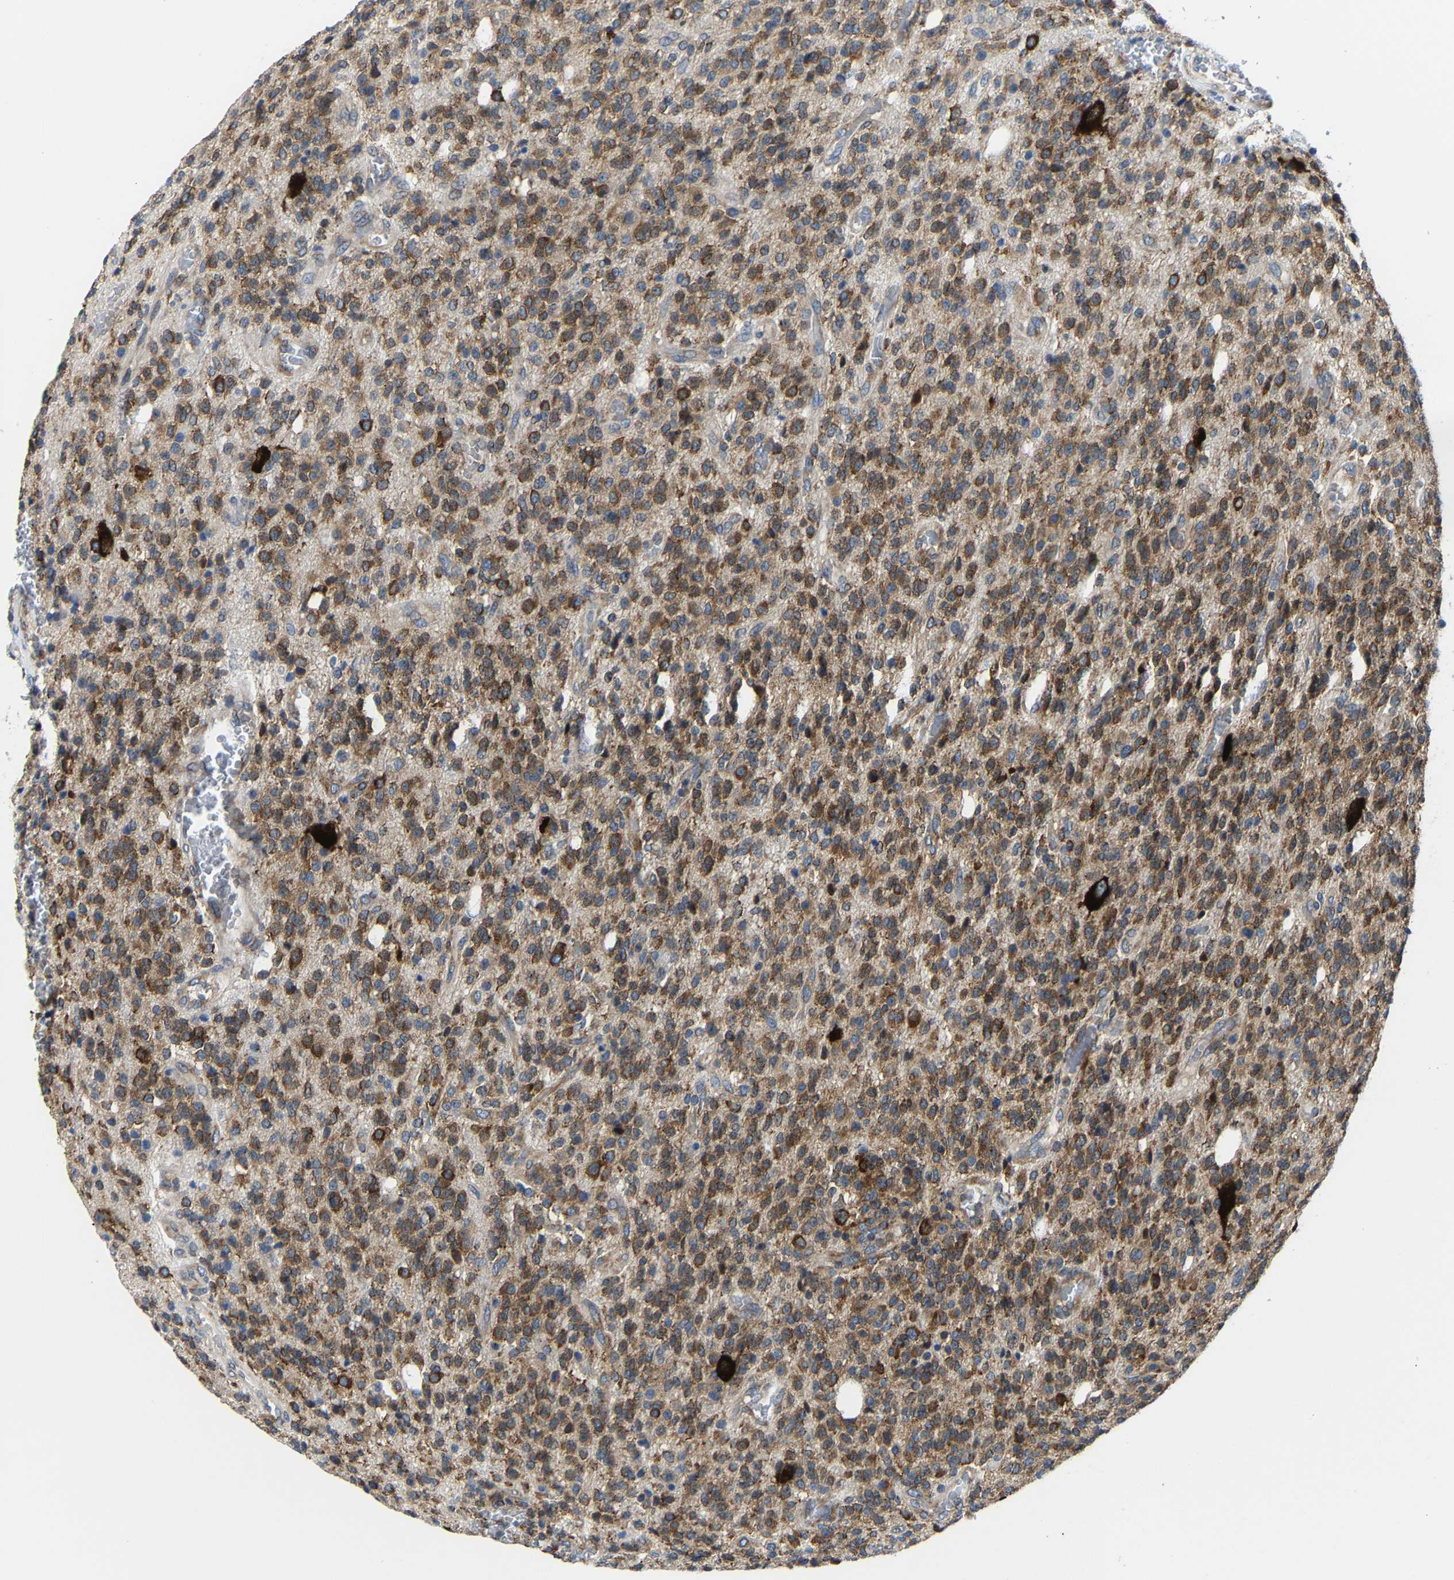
{"staining": {"intensity": "moderate", "quantity": ">75%", "location": "cytoplasmic/membranous"}, "tissue": "glioma", "cell_type": "Tumor cells", "image_type": "cancer", "snomed": [{"axis": "morphology", "description": "Glioma, malignant, High grade"}, {"axis": "topography", "description": "Brain"}], "caption": "Glioma stained with a protein marker shows moderate staining in tumor cells.", "gene": "G3BP2", "patient": {"sex": "male", "age": 34}}